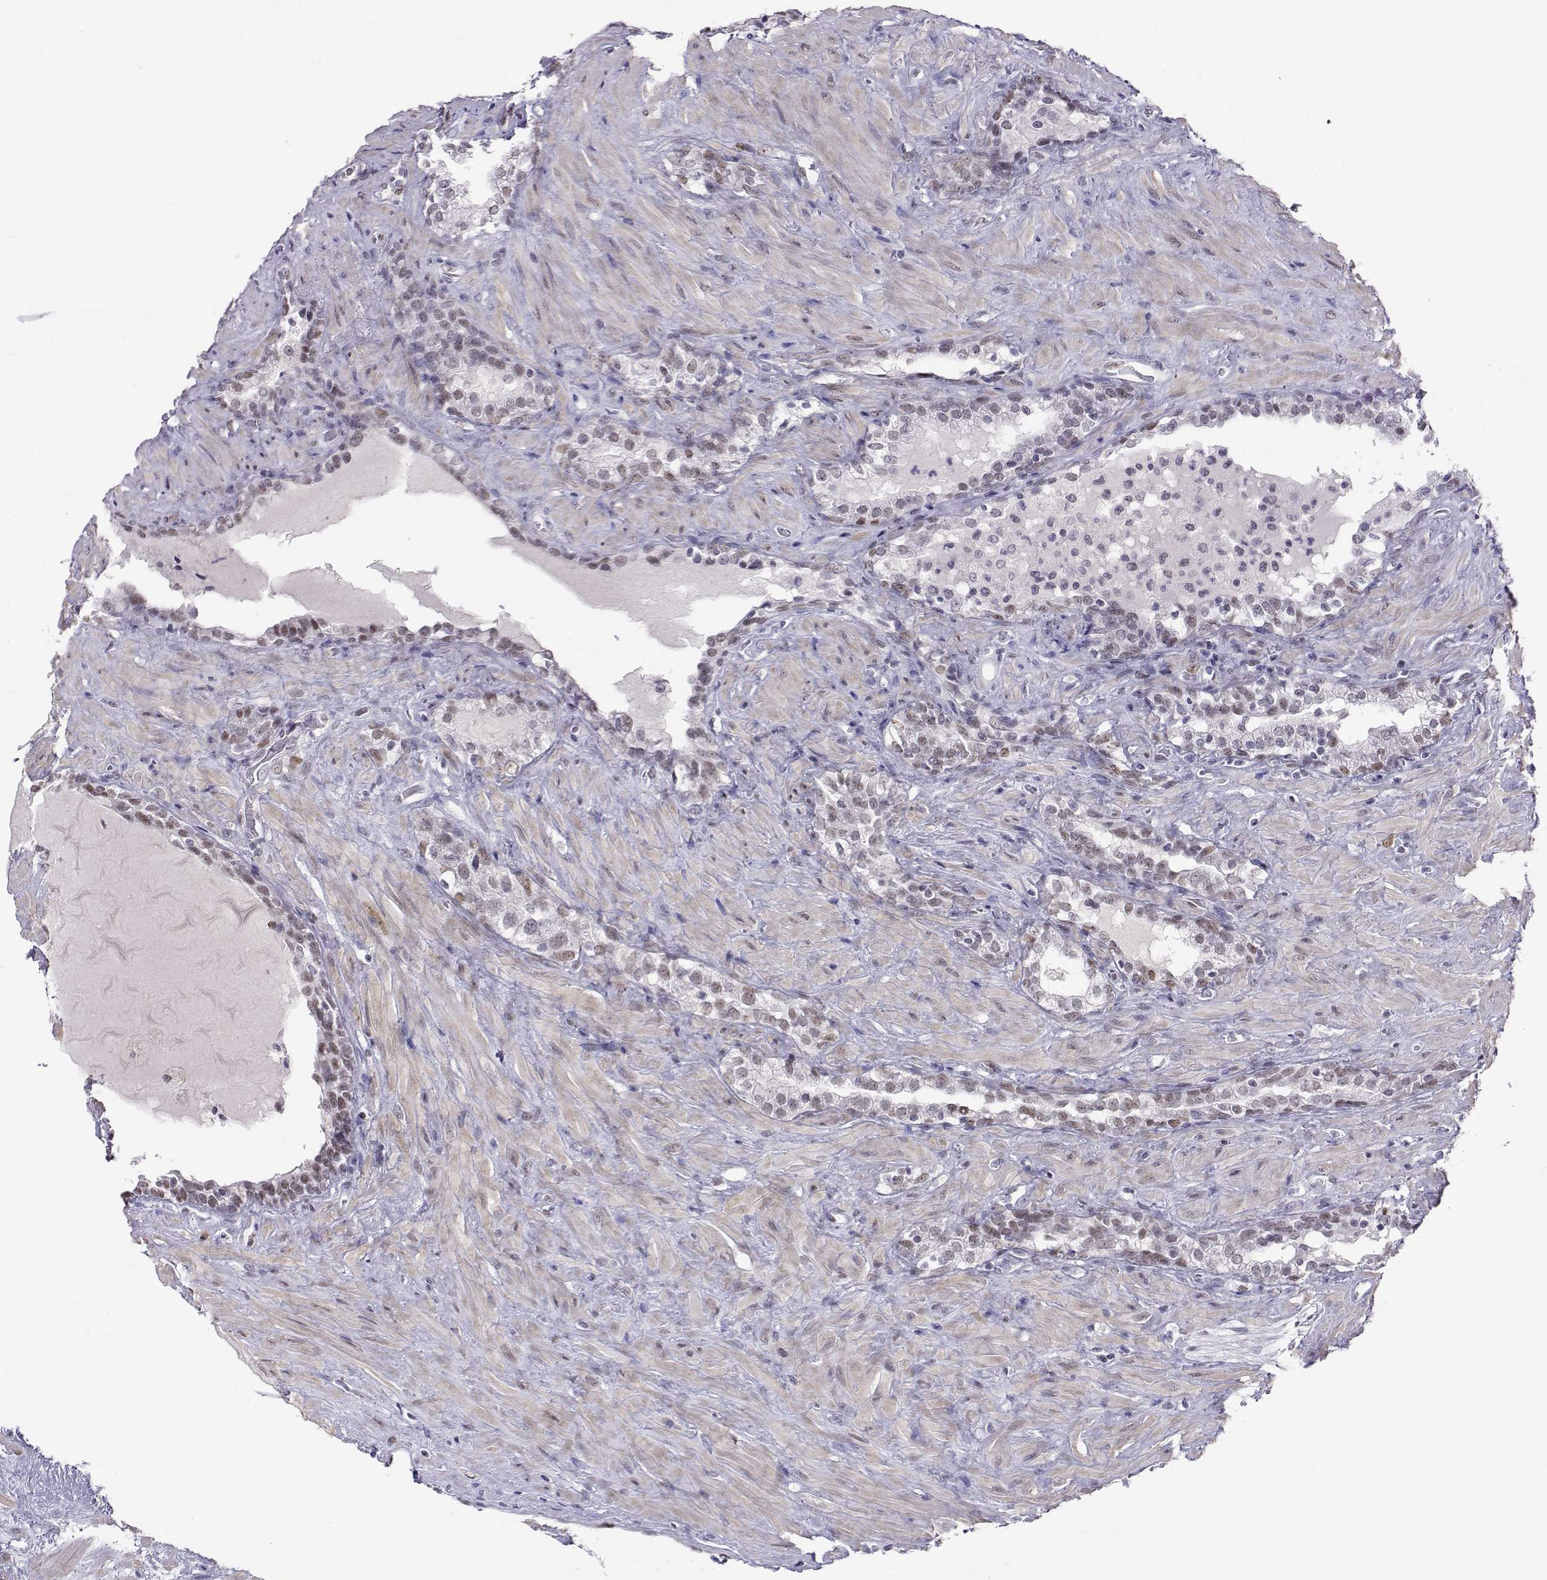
{"staining": {"intensity": "weak", "quantity": "<25%", "location": "nuclear"}, "tissue": "prostate", "cell_type": "Glandular cells", "image_type": "normal", "snomed": [{"axis": "morphology", "description": "Normal tissue, NOS"}, {"axis": "topography", "description": "Prostate"}], "caption": "This is a micrograph of IHC staining of benign prostate, which shows no expression in glandular cells.", "gene": "MED26", "patient": {"sex": "male", "age": 48}}